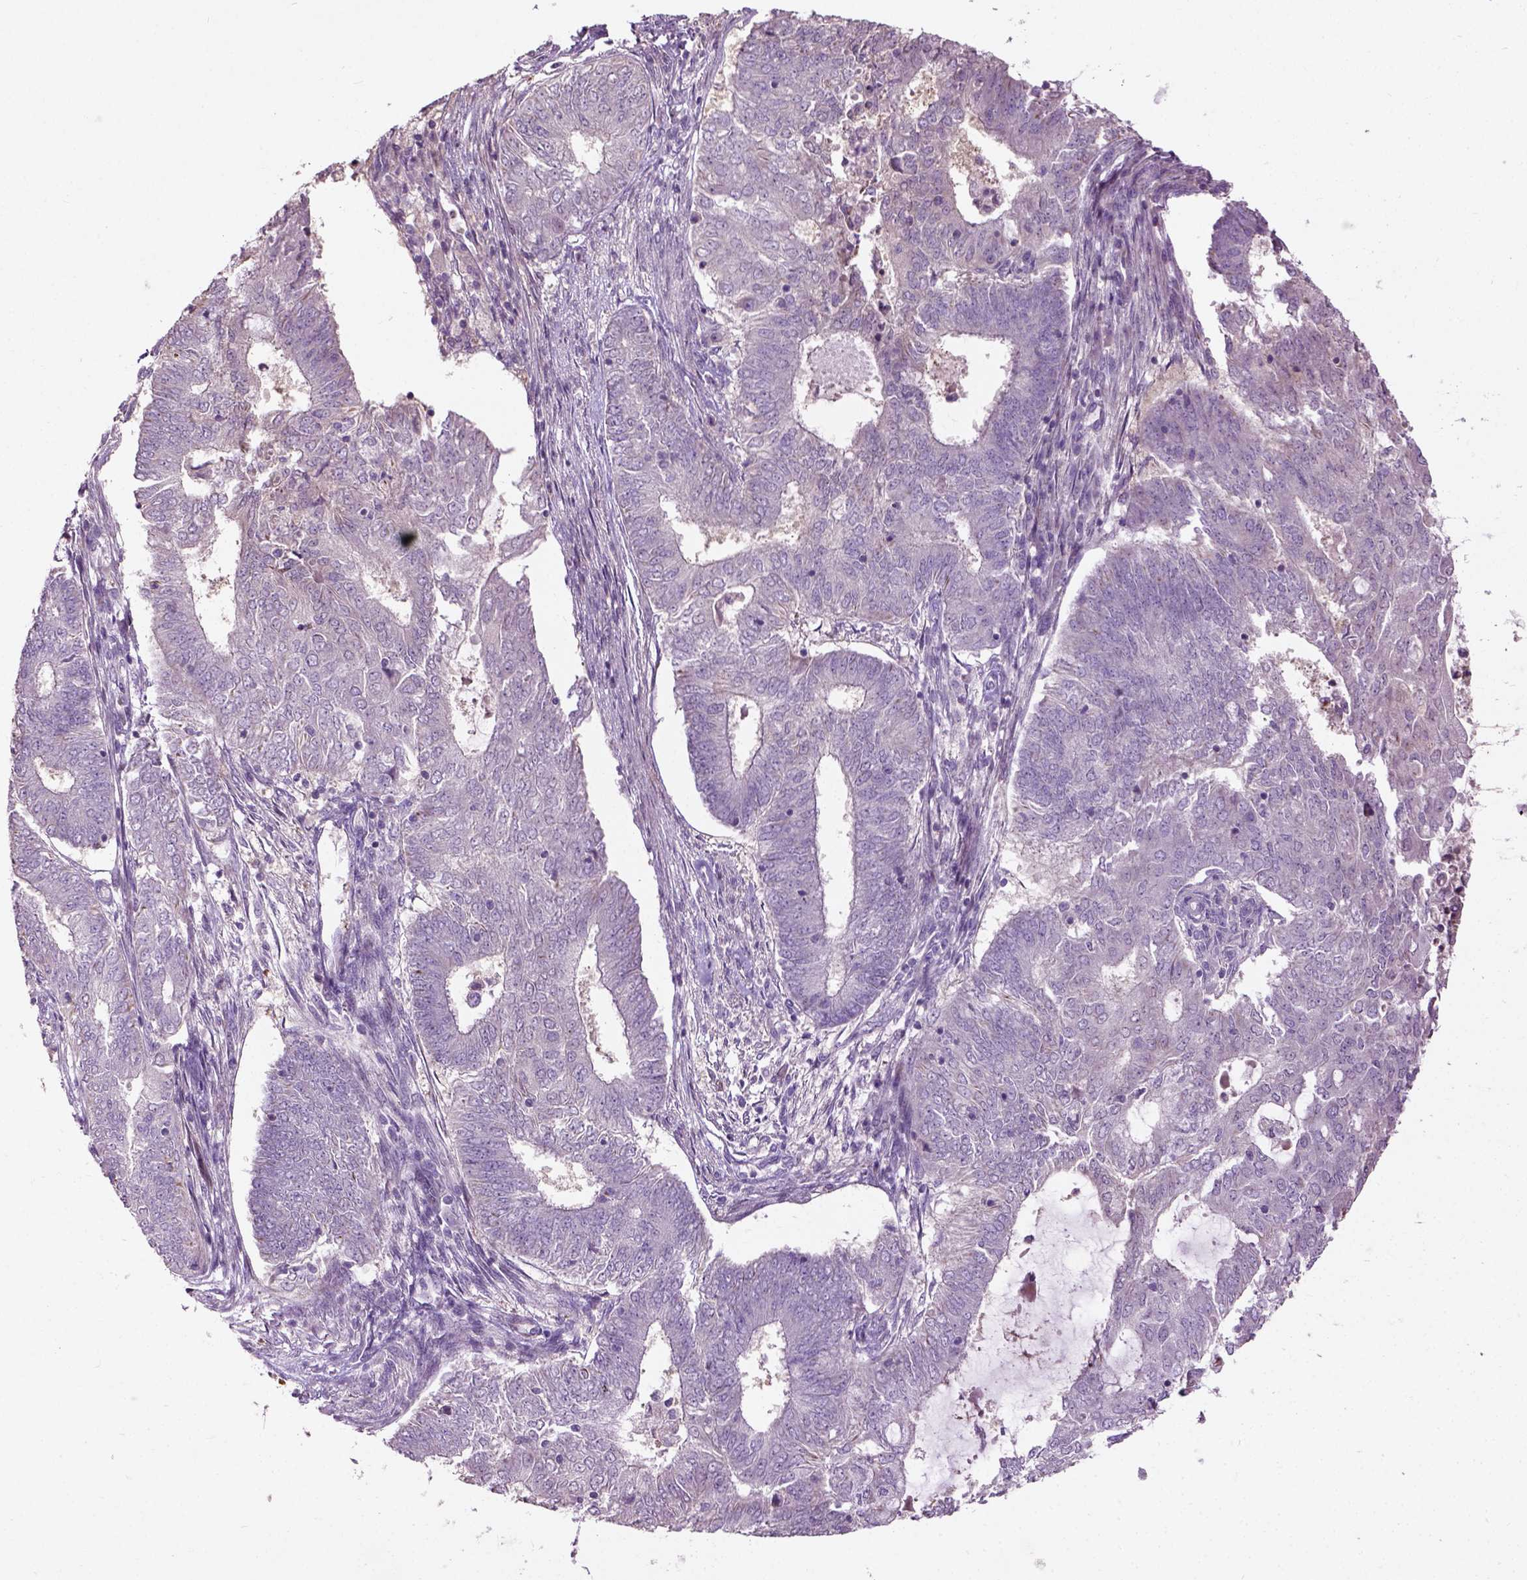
{"staining": {"intensity": "negative", "quantity": "none", "location": "none"}, "tissue": "endometrial cancer", "cell_type": "Tumor cells", "image_type": "cancer", "snomed": [{"axis": "morphology", "description": "Adenocarcinoma, NOS"}, {"axis": "topography", "description": "Endometrium"}], "caption": "The image displays no significant staining in tumor cells of endometrial cancer.", "gene": "PKP3", "patient": {"sex": "female", "age": 62}}